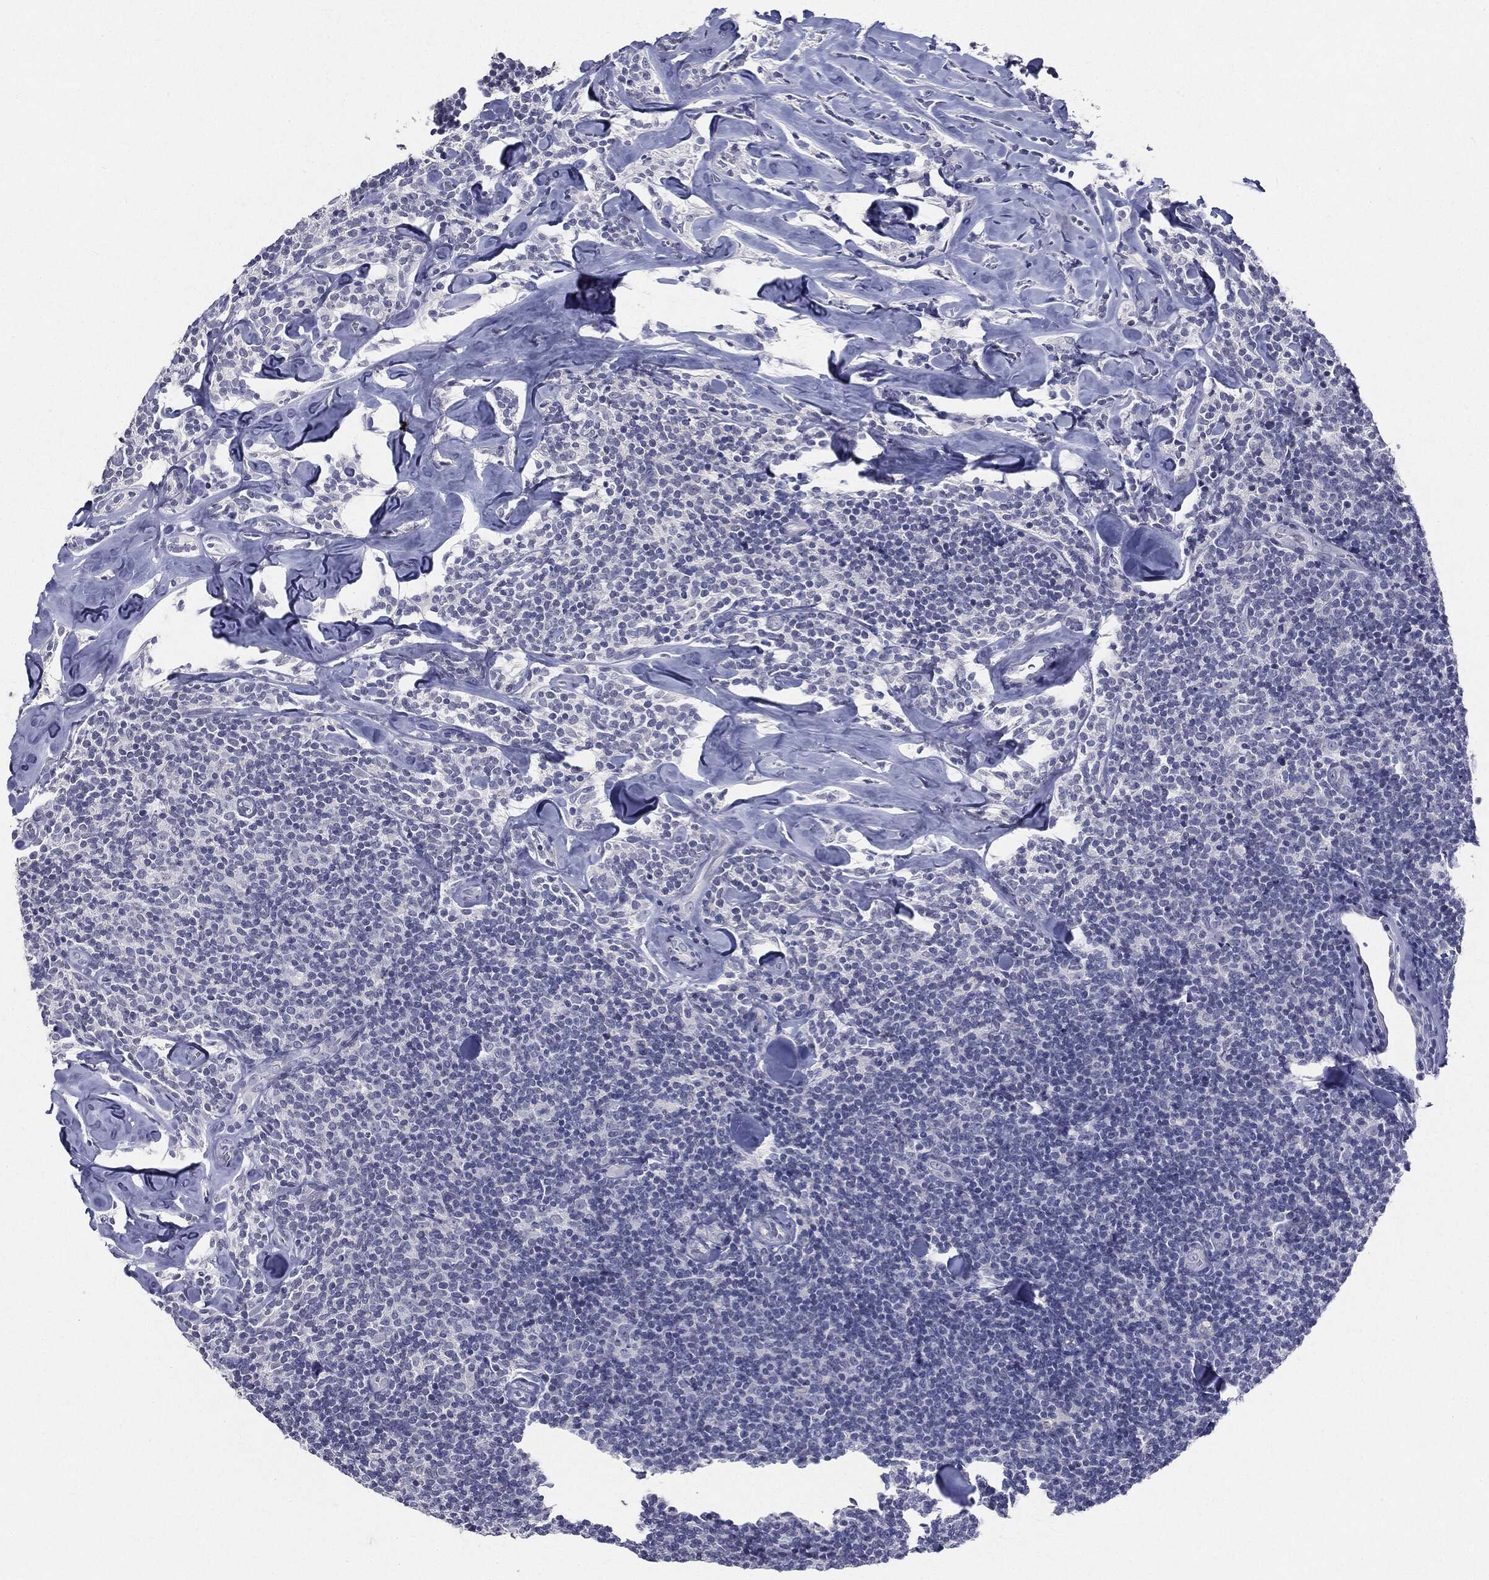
{"staining": {"intensity": "negative", "quantity": "none", "location": "none"}, "tissue": "lymphoma", "cell_type": "Tumor cells", "image_type": "cancer", "snomed": [{"axis": "morphology", "description": "Malignant lymphoma, non-Hodgkin's type, Low grade"}, {"axis": "topography", "description": "Lymph node"}], "caption": "This is an IHC image of lymphoma. There is no positivity in tumor cells.", "gene": "CGB1", "patient": {"sex": "female", "age": 56}}